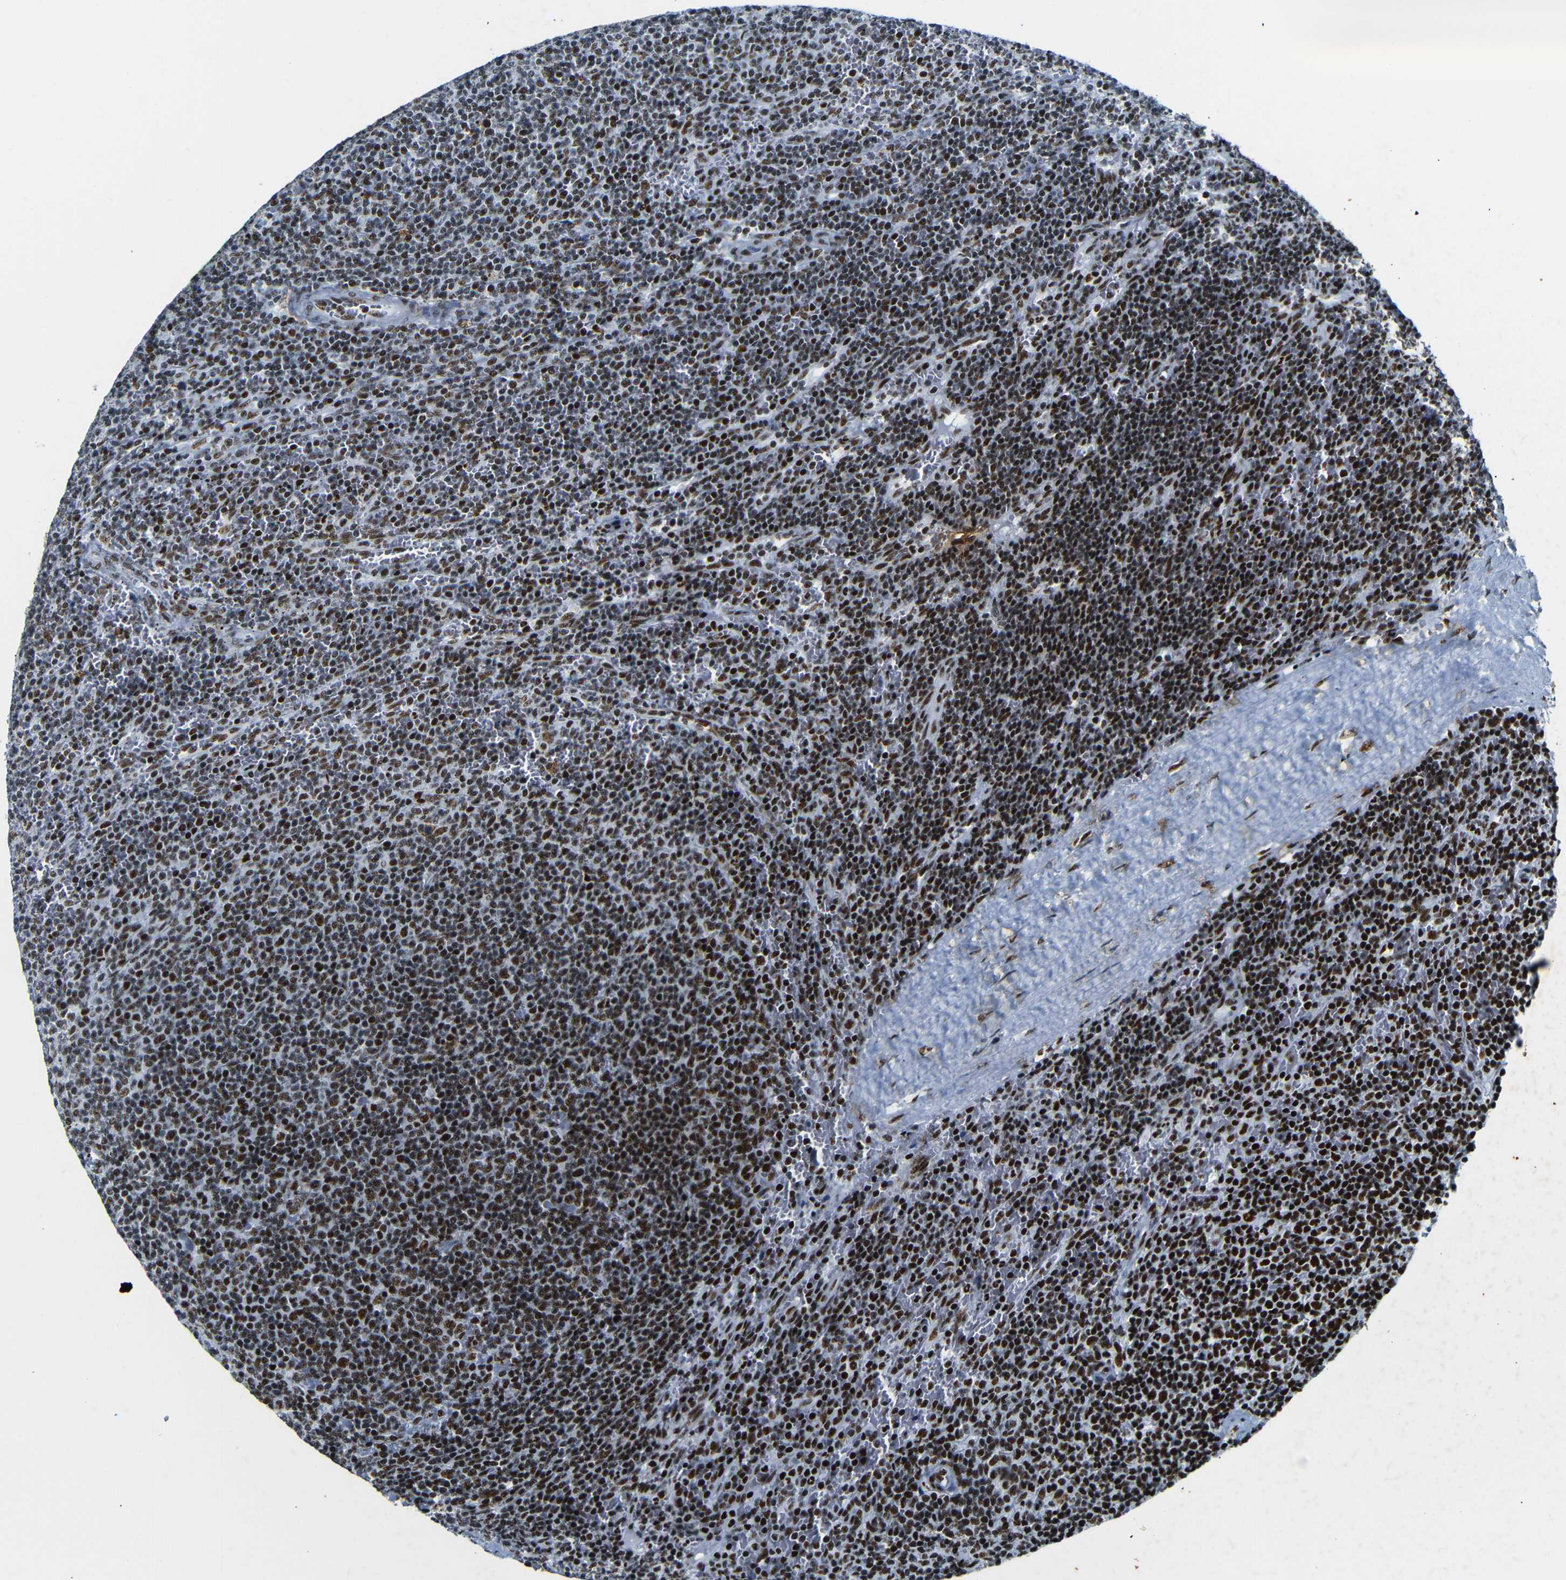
{"staining": {"intensity": "strong", "quantity": ">75%", "location": "nuclear"}, "tissue": "lymphoma", "cell_type": "Tumor cells", "image_type": "cancer", "snomed": [{"axis": "morphology", "description": "Malignant lymphoma, non-Hodgkin's type, Low grade"}, {"axis": "topography", "description": "Spleen"}], "caption": "Immunohistochemistry (IHC) image of neoplastic tissue: human low-grade malignant lymphoma, non-Hodgkin's type stained using immunohistochemistry demonstrates high levels of strong protein expression localized specifically in the nuclear of tumor cells, appearing as a nuclear brown color.", "gene": "SRSF1", "patient": {"sex": "female", "age": 50}}